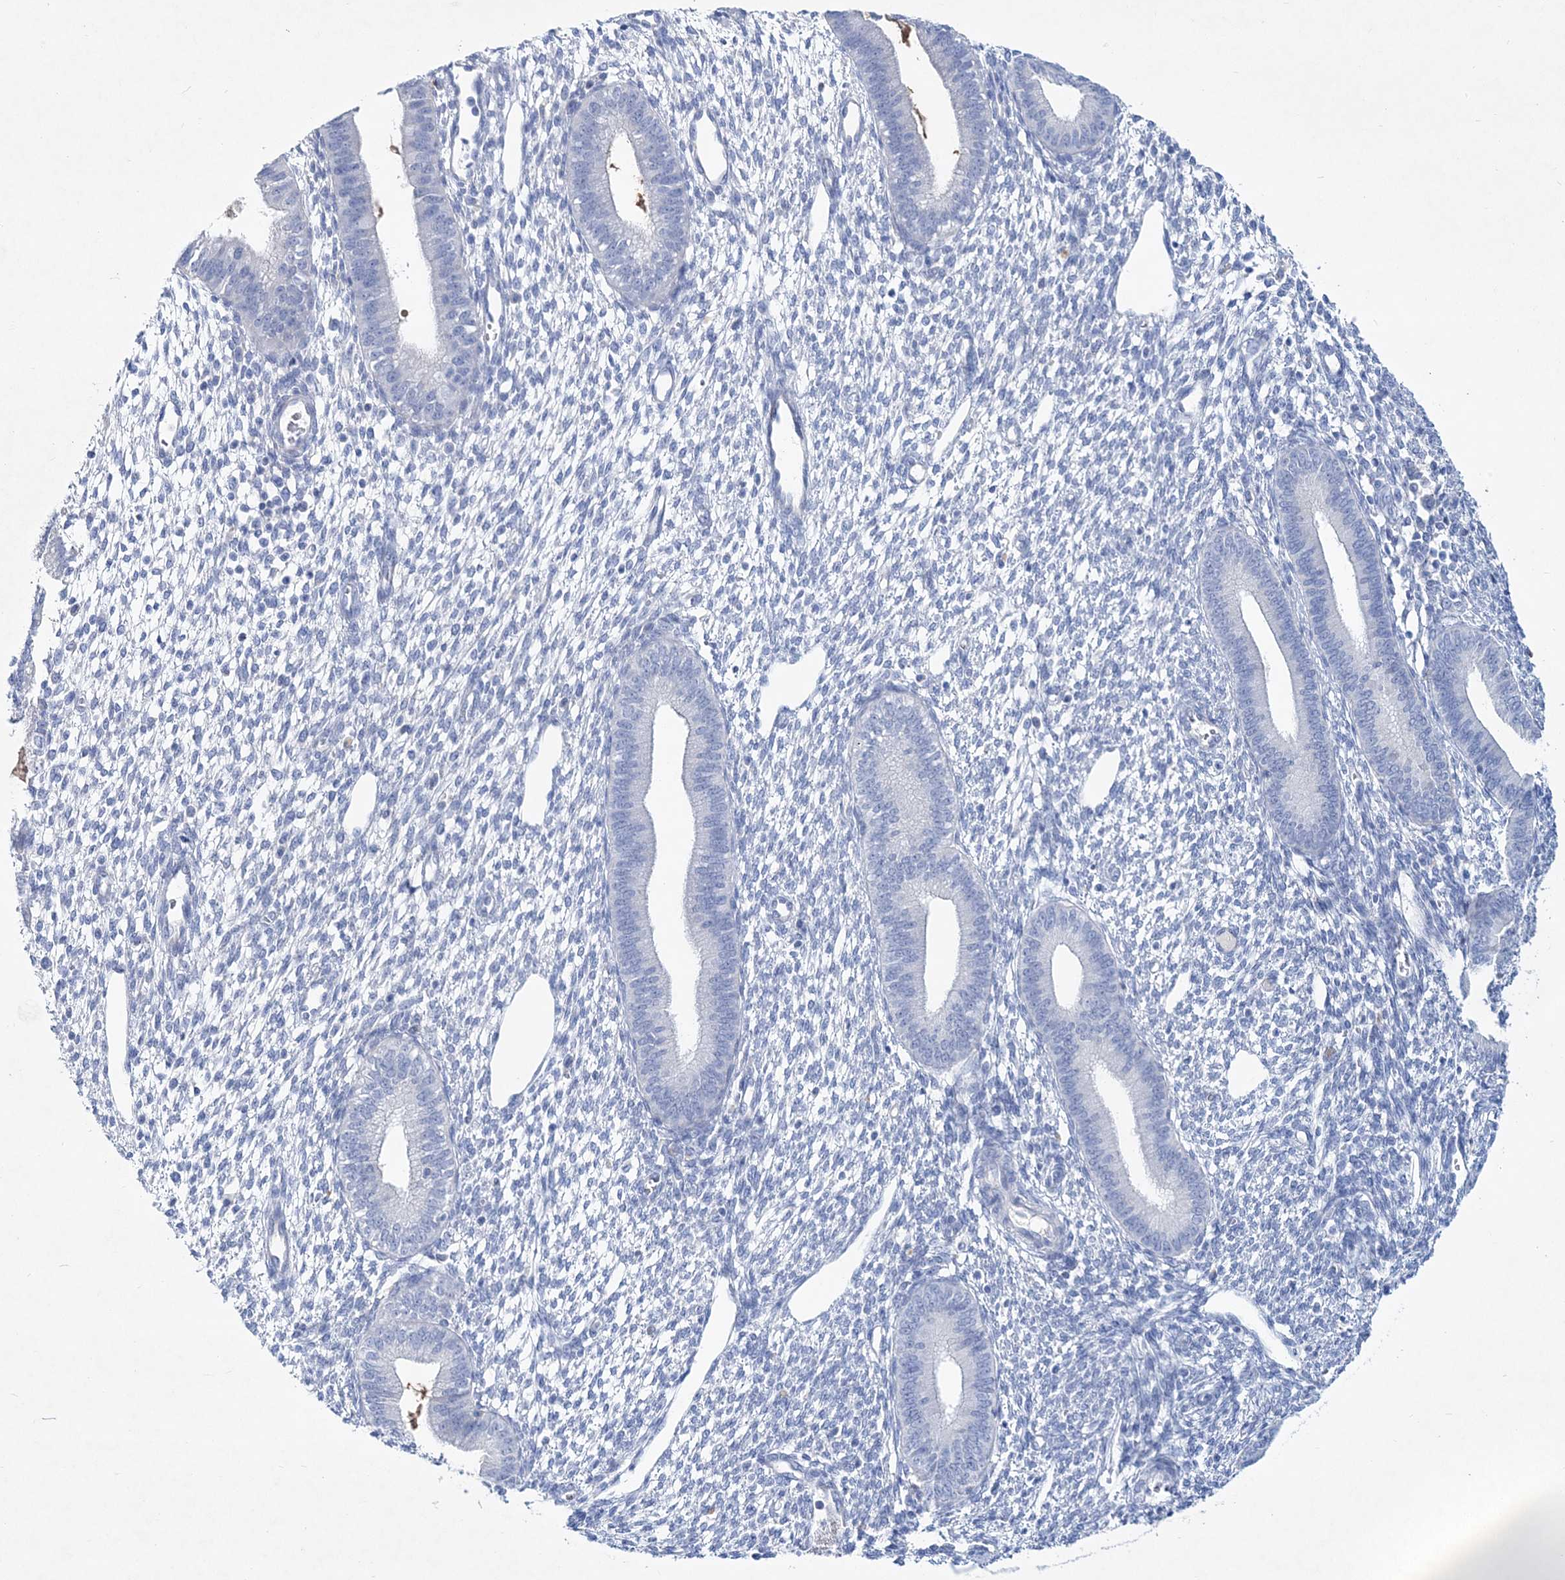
{"staining": {"intensity": "negative", "quantity": "none", "location": "none"}, "tissue": "endometrium", "cell_type": "Cells in endometrial stroma", "image_type": "normal", "snomed": [{"axis": "morphology", "description": "Normal tissue, NOS"}, {"axis": "topography", "description": "Endometrium"}], "caption": "IHC of benign human endometrium reveals no expression in cells in endometrial stroma. (Brightfield microscopy of DAB (3,3'-diaminobenzidine) immunohistochemistry at high magnification).", "gene": "SPINK7", "patient": {"sex": "female", "age": 46}}